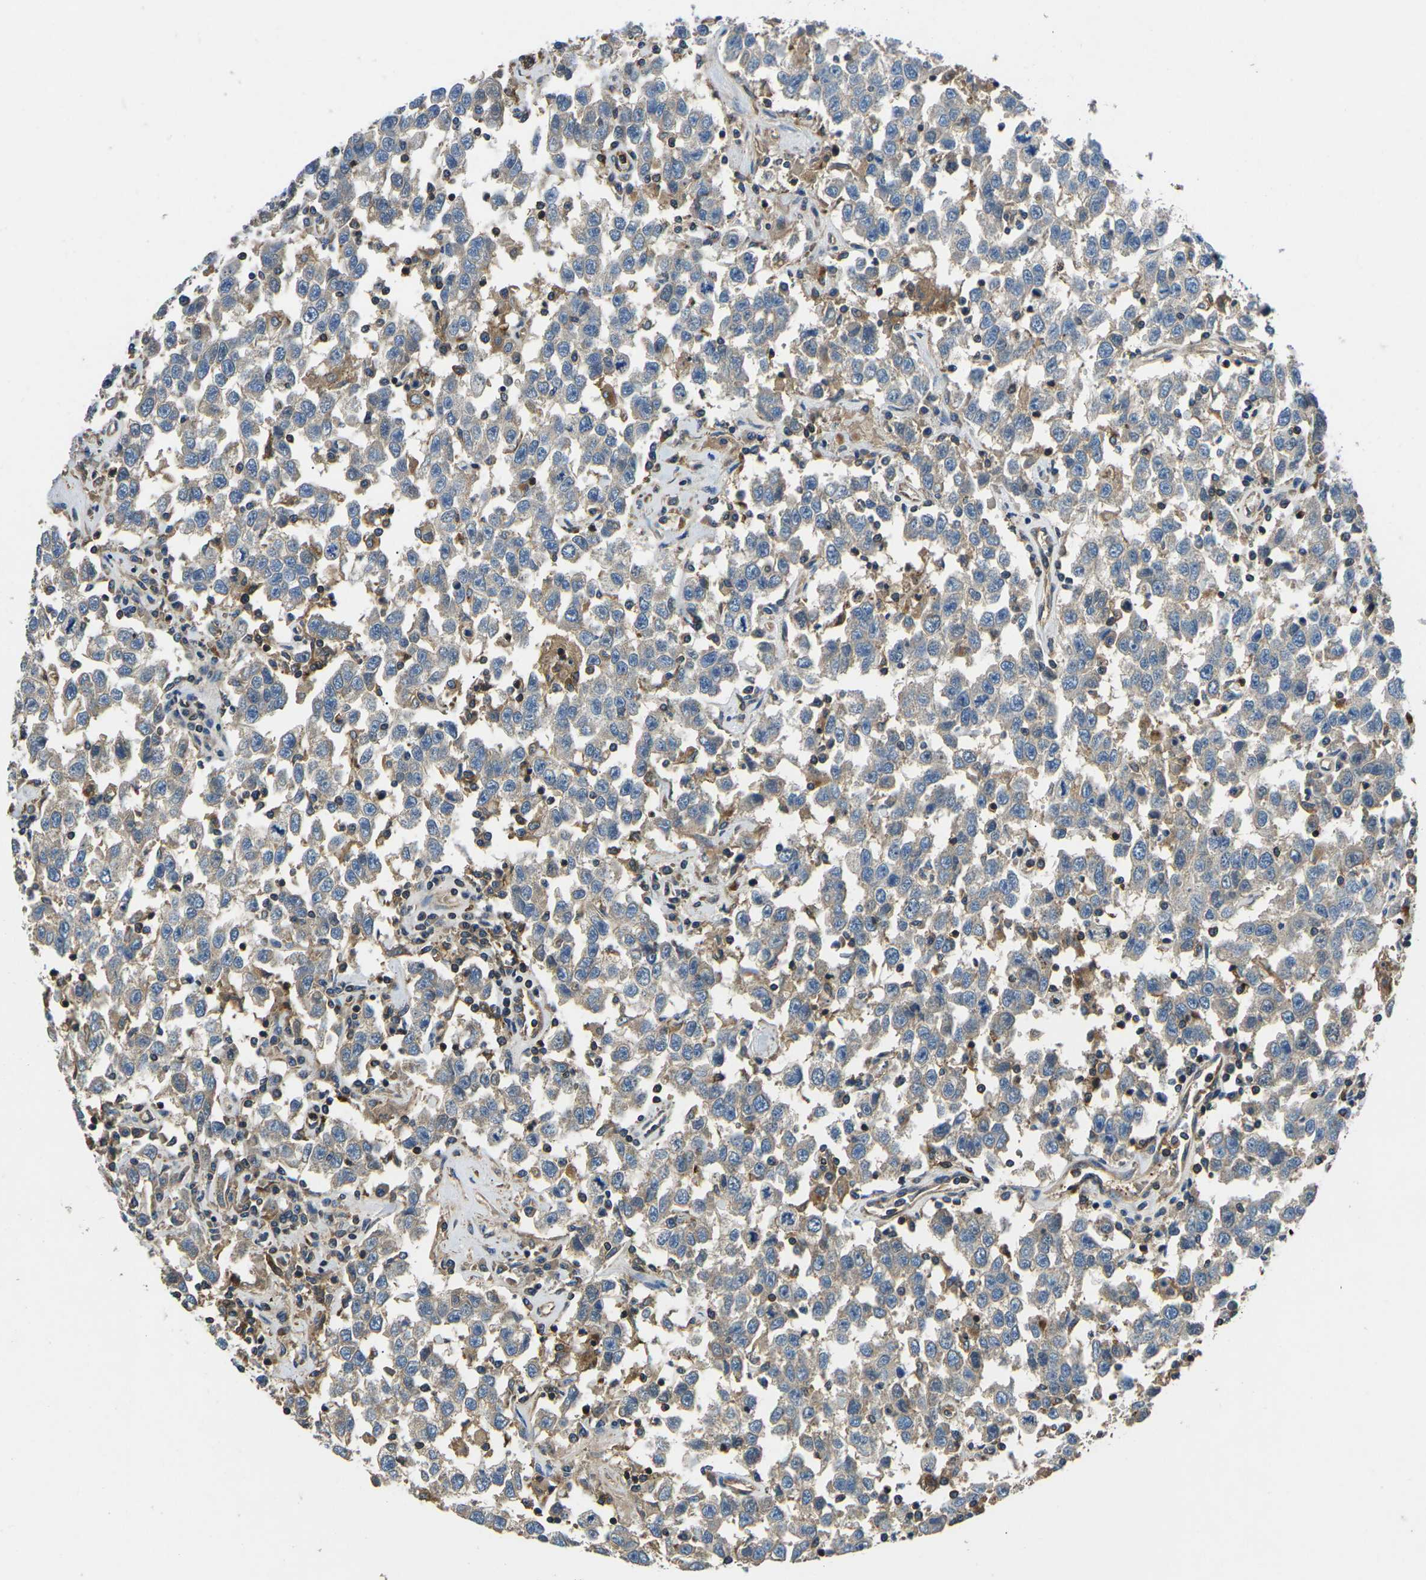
{"staining": {"intensity": "weak", "quantity": "<25%", "location": "cytoplasmic/membranous"}, "tissue": "testis cancer", "cell_type": "Tumor cells", "image_type": "cancer", "snomed": [{"axis": "morphology", "description": "Seminoma, NOS"}, {"axis": "topography", "description": "Testis"}], "caption": "Seminoma (testis) was stained to show a protein in brown. There is no significant staining in tumor cells.", "gene": "KCNJ15", "patient": {"sex": "male", "age": 41}}